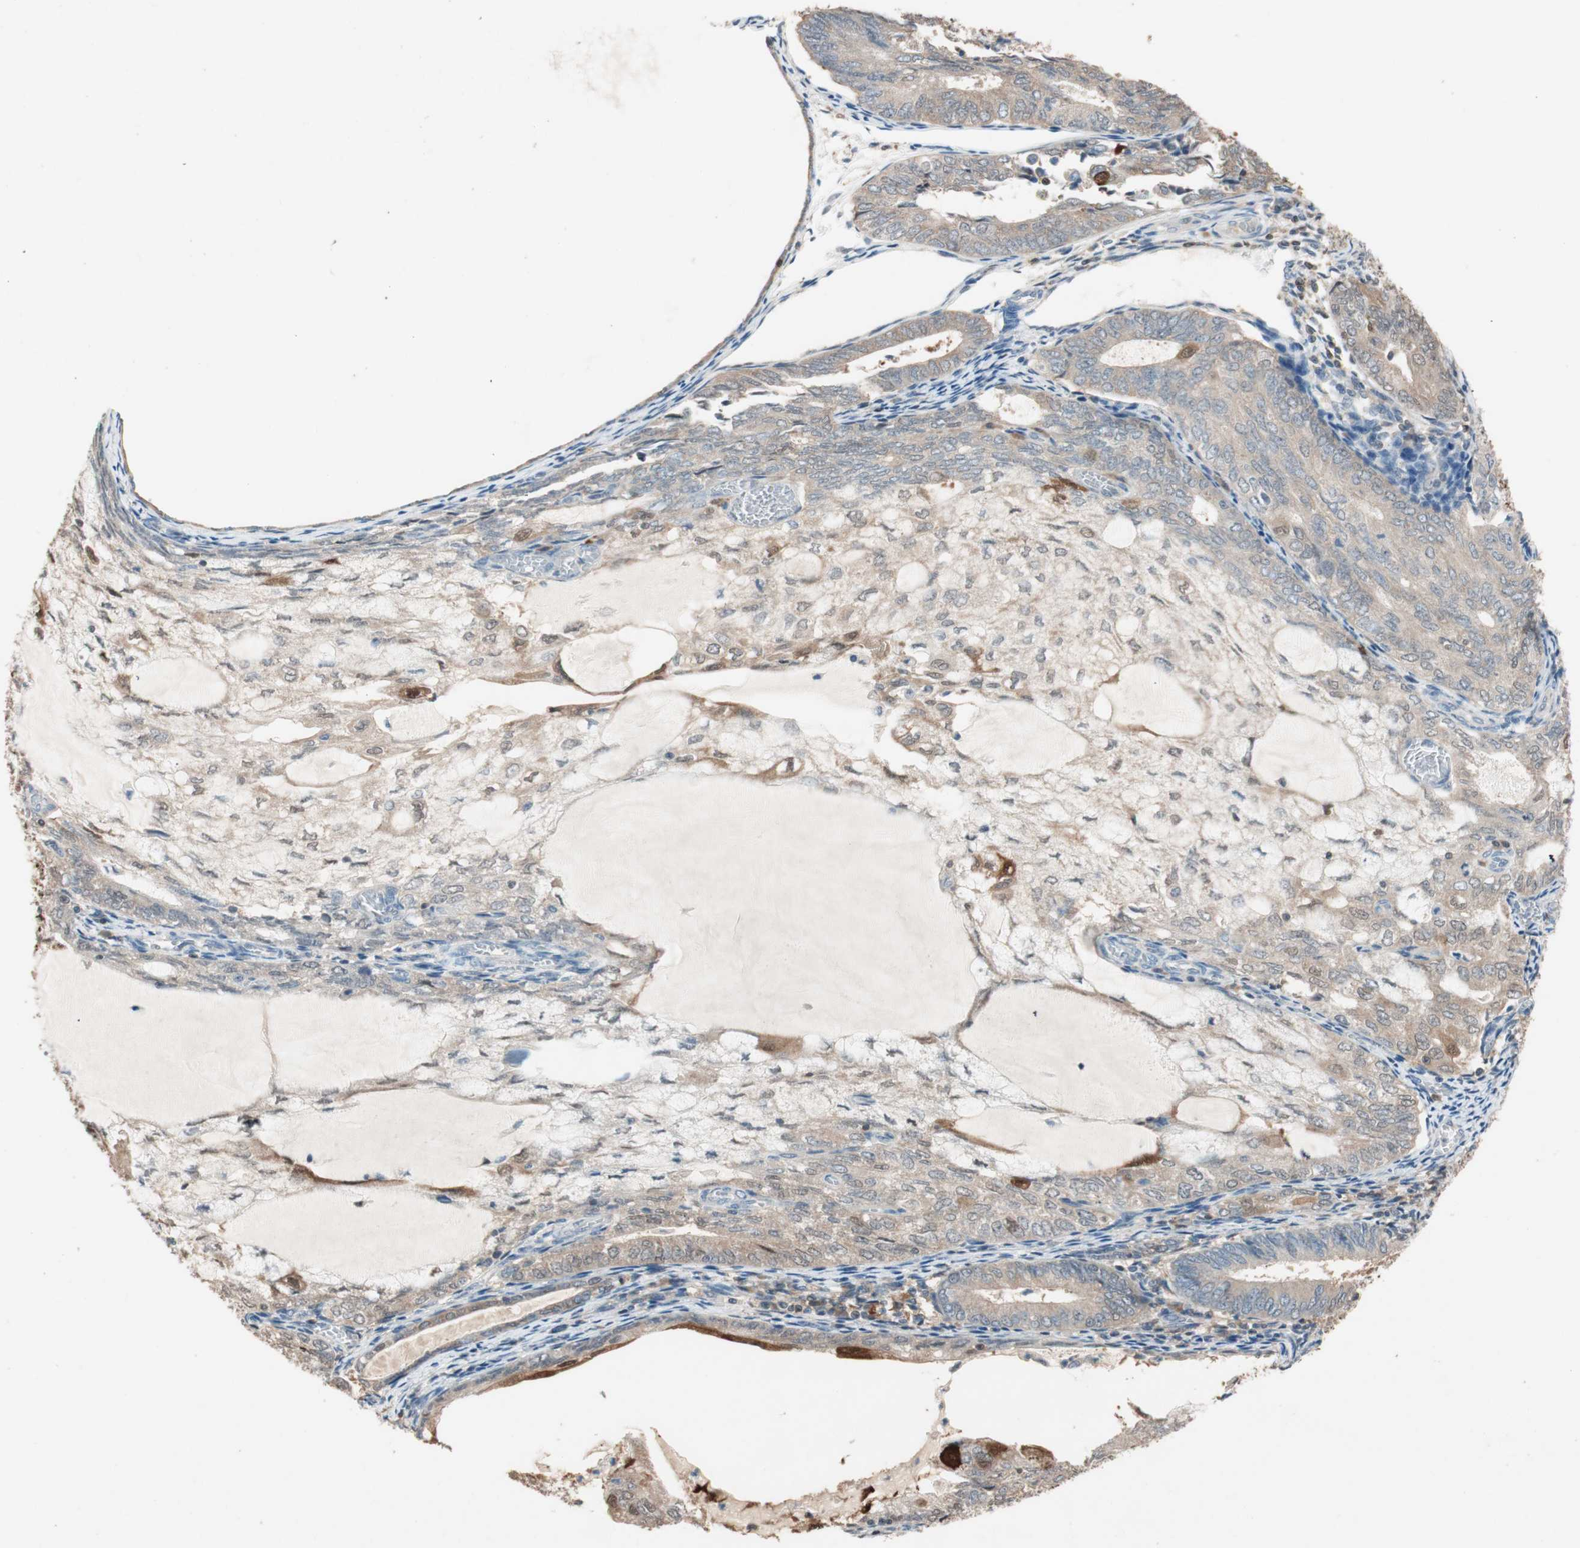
{"staining": {"intensity": "strong", "quantity": "<25%", "location": "cytoplasmic/membranous,nuclear"}, "tissue": "endometrial cancer", "cell_type": "Tumor cells", "image_type": "cancer", "snomed": [{"axis": "morphology", "description": "Adenocarcinoma, NOS"}, {"axis": "topography", "description": "Endometrium"}], "caption": "About <25% of tumor cells in human endometrial adenocarcinoma exhibit strong cytoplasmic/membranous and nuclear protein expression as visualized by brown immunohistochemical staining.", "gene": "SERPINB5", "patient": {"sex": "female", "age": 81}}